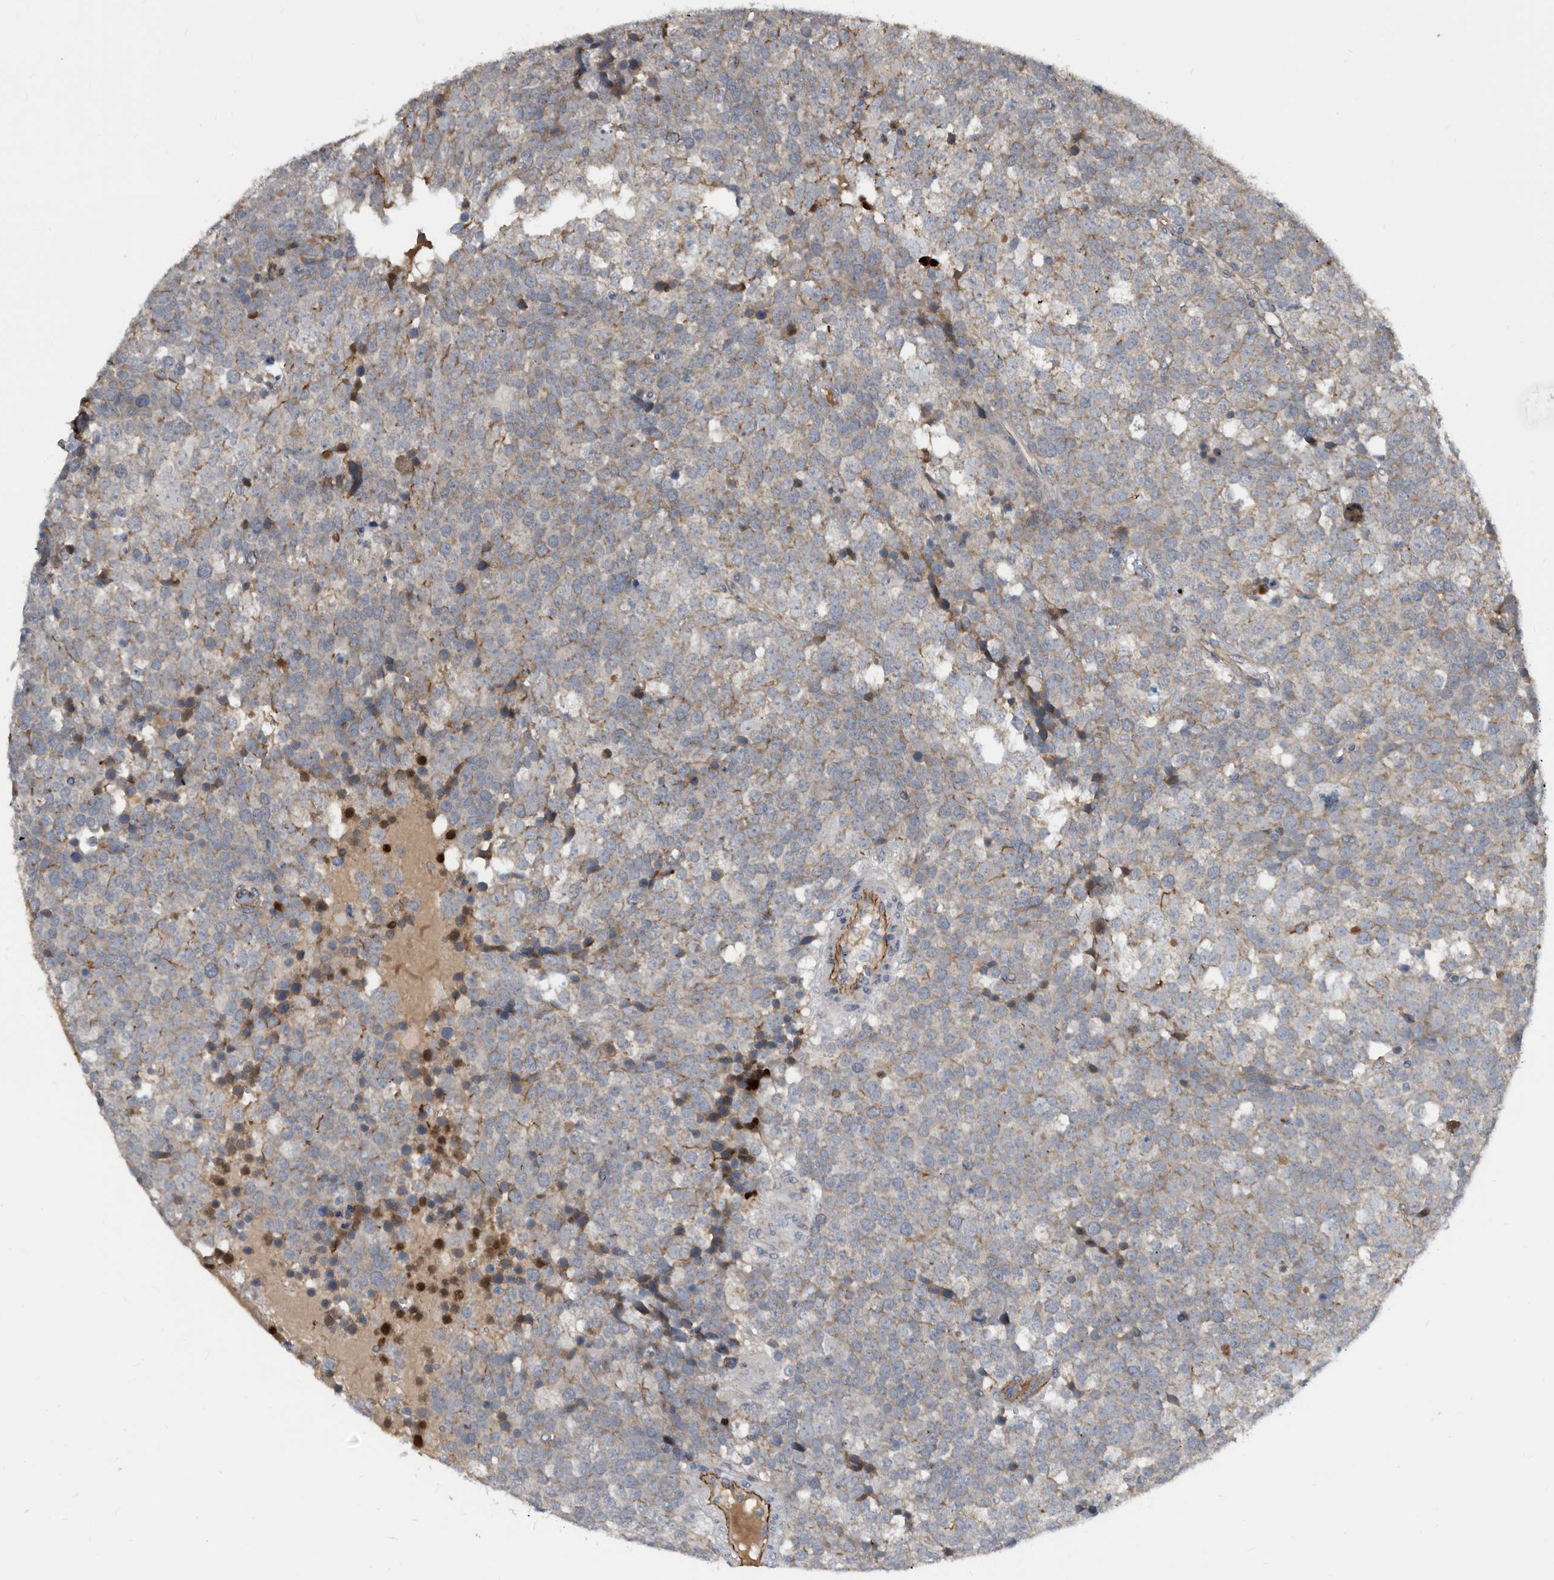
{"staining": {"intensity": "moderate", "quantity": "<25%", "location": "cytoplasmic/membranous"}, "tissue": "testis cancer", "cell_type": "Tumor cells", "image_type": "cancer", "snomed": [{"axis": "morphology", "description": "Seminoma, NOS"}, {"axis": "topography", "description": "Testis"}], "caption": "Immunohistochemical staining of seminoma (testis) shows low levels of moderate cytoplasmic/membranous positivity in approximately <25% of tumor cells. (DAB (3,3'-diaminobenzidine) = brown stain, brightfield microscopy at high magnification).", "gene": "PI15", "patient": {"sex": "male", "age": 71}}